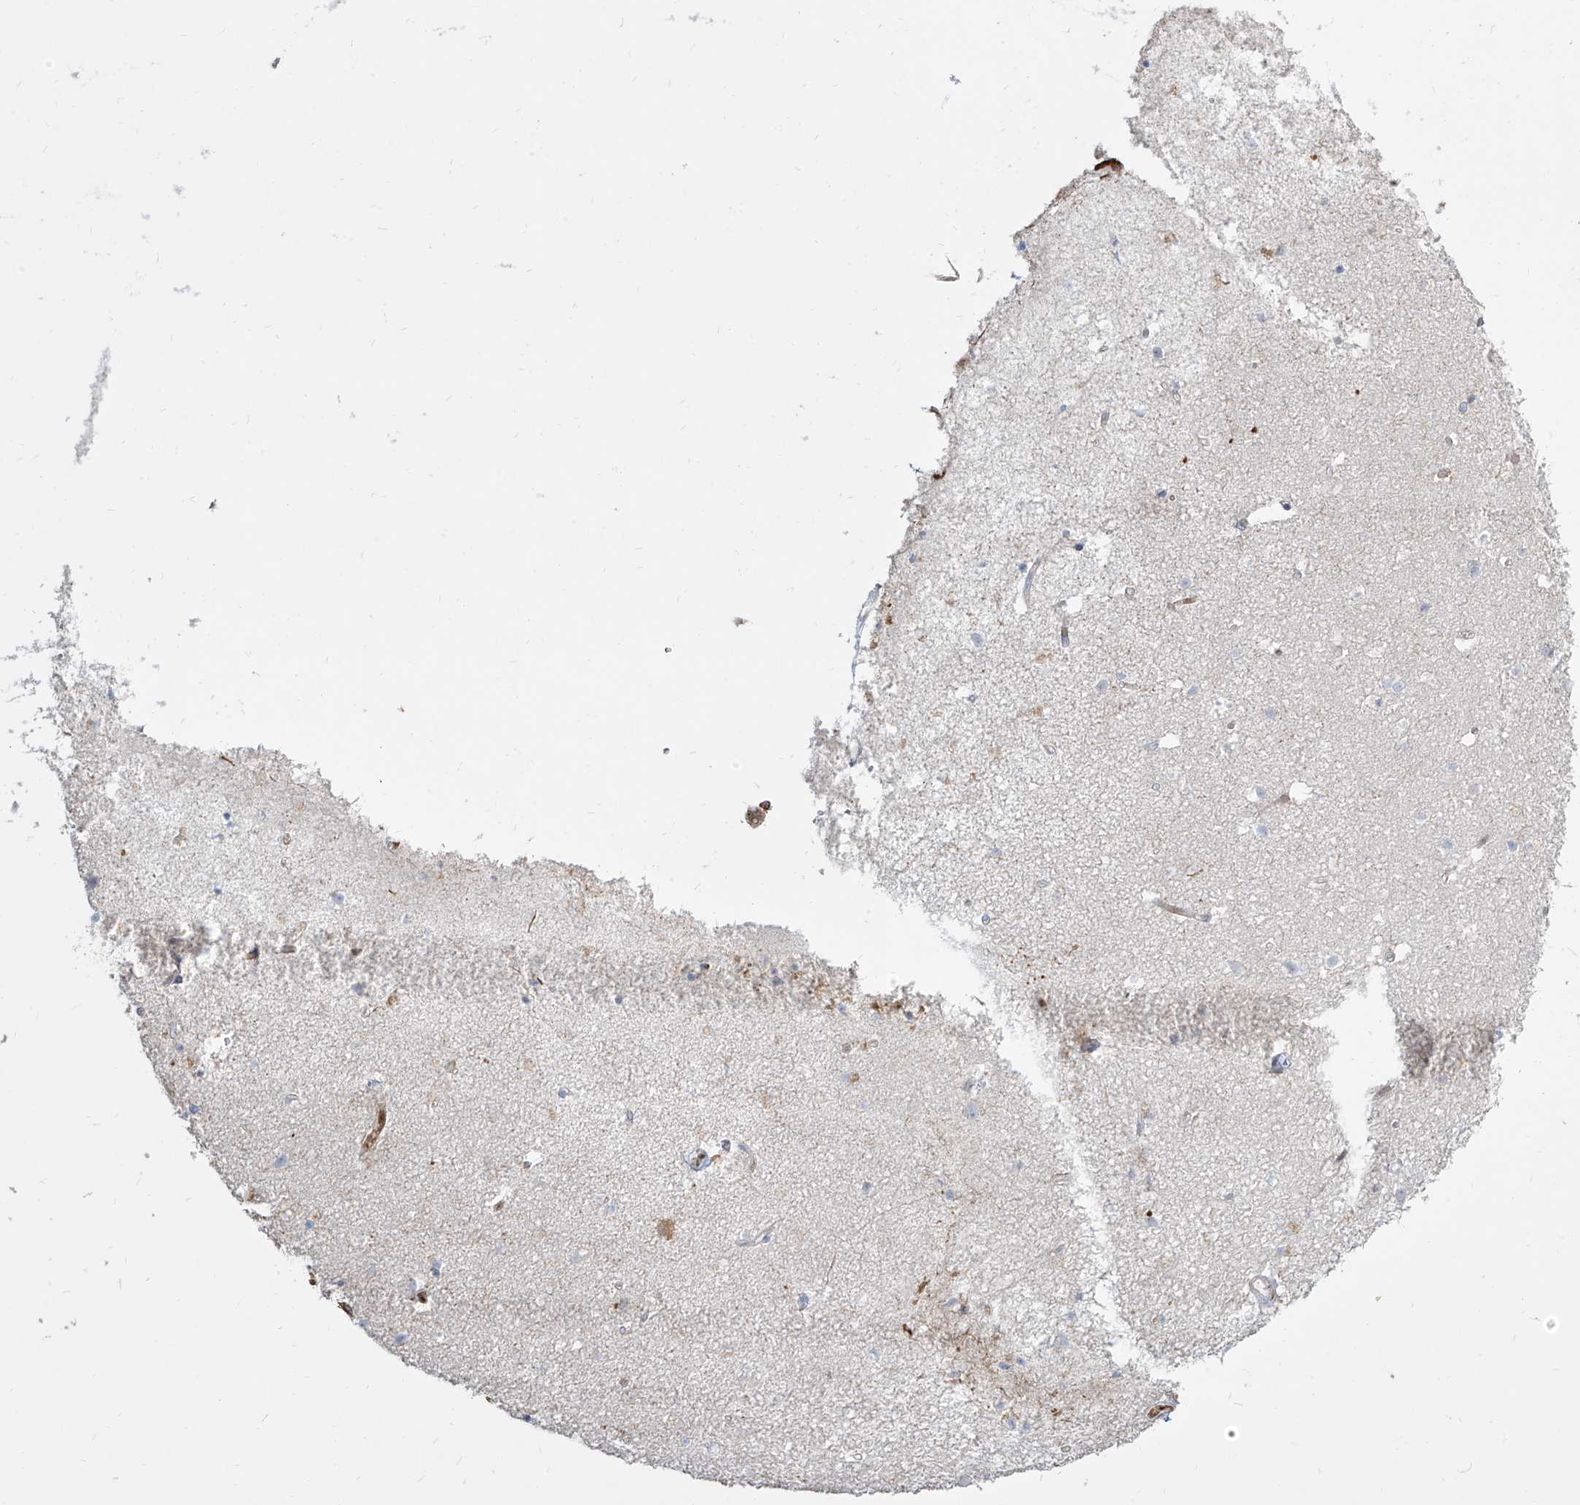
{"staining": {"intensity": "moderate", "quantity": ">75%", "location": "cytoplasmic/membranous"}, "tissue": "cerebral cortex", "cell_type": "Endothelial cells", "image_type": "normal", "snomed": [{"axis": "morphology", "description": "Normal tissue, NOS"}, {"axis": "topography", "description": "Cerebral cortex"}], "caption": "Immunohistochemistry (DAB) staining of benign human cerebral cortex displays moderate cytoplasmic/membranous protein staining in approximately >75% of endothelial cells. The protein of interest is stained brown, and the nuclei are stained in blue (DAB (3,3'-diaminobenzidine) IHC with brightfield microscopy, high magnification).", "gene": "KYNU", "patient": {"sex": "male", "age": 54}}